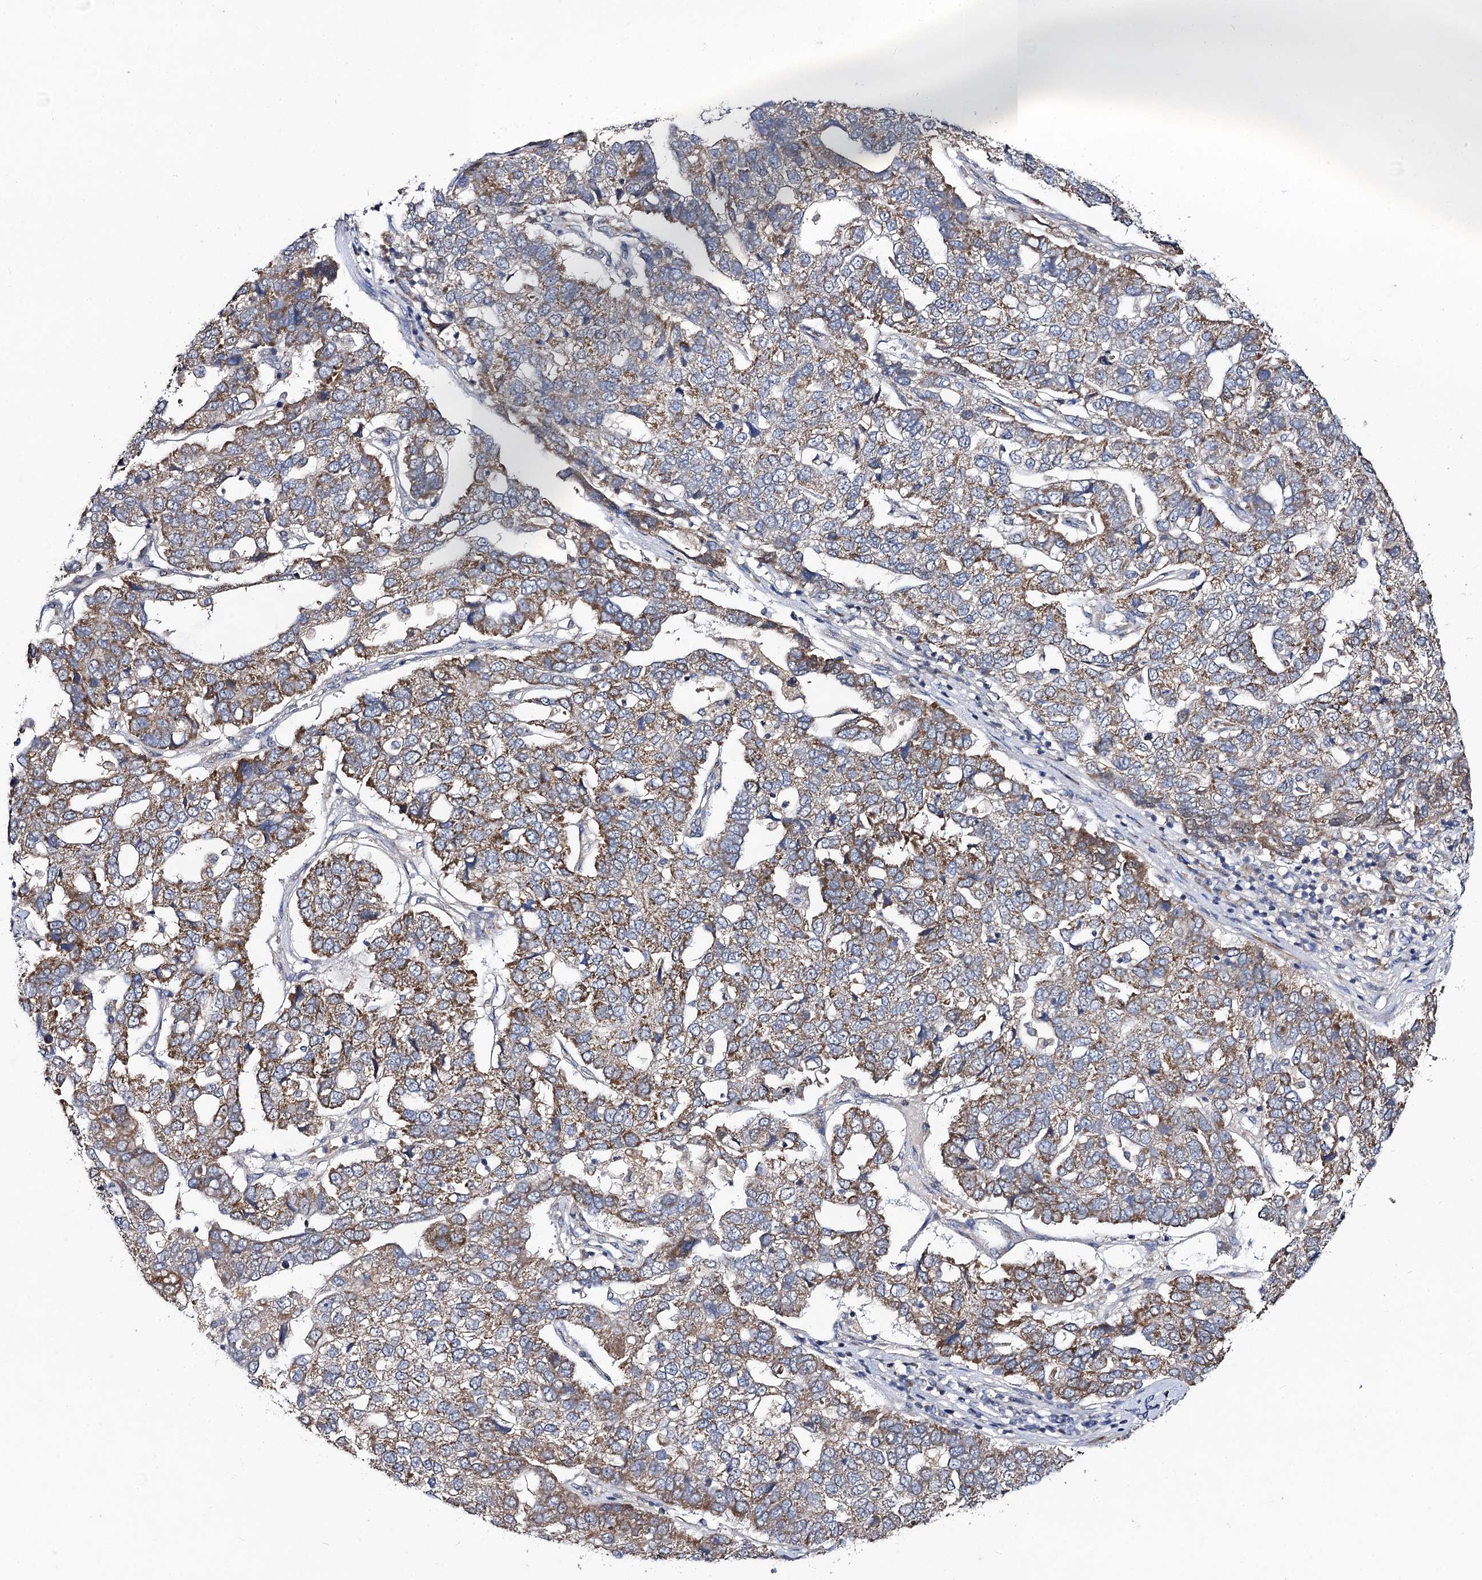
{"staining": {"intensity": "moderate", "quantity": "25%-75%", "location": "cytoplasmic/membranous"}, "tissue": "pancreatic cancer", "cell_type": "Tumor cells", "image_type": "cancer", "snomed": [{"axis": "morphology", "description": "Adenocarcinoma, NOS"}, {"axis": "topography", "description": "Pancreas"}], "caption": "Immunohistochemical staining of human pancreatic adenocarcinoma reveals medium levels of moderate cytoplasmic/membranous protein staining in about 25%-75% of tumor cells. (DAB (3,3'-diaminobenzidine) IHC with brightfield microscopy, high magnification).", "gene": "VPS37D", "patient": {"sex": "female", "age": 61}}